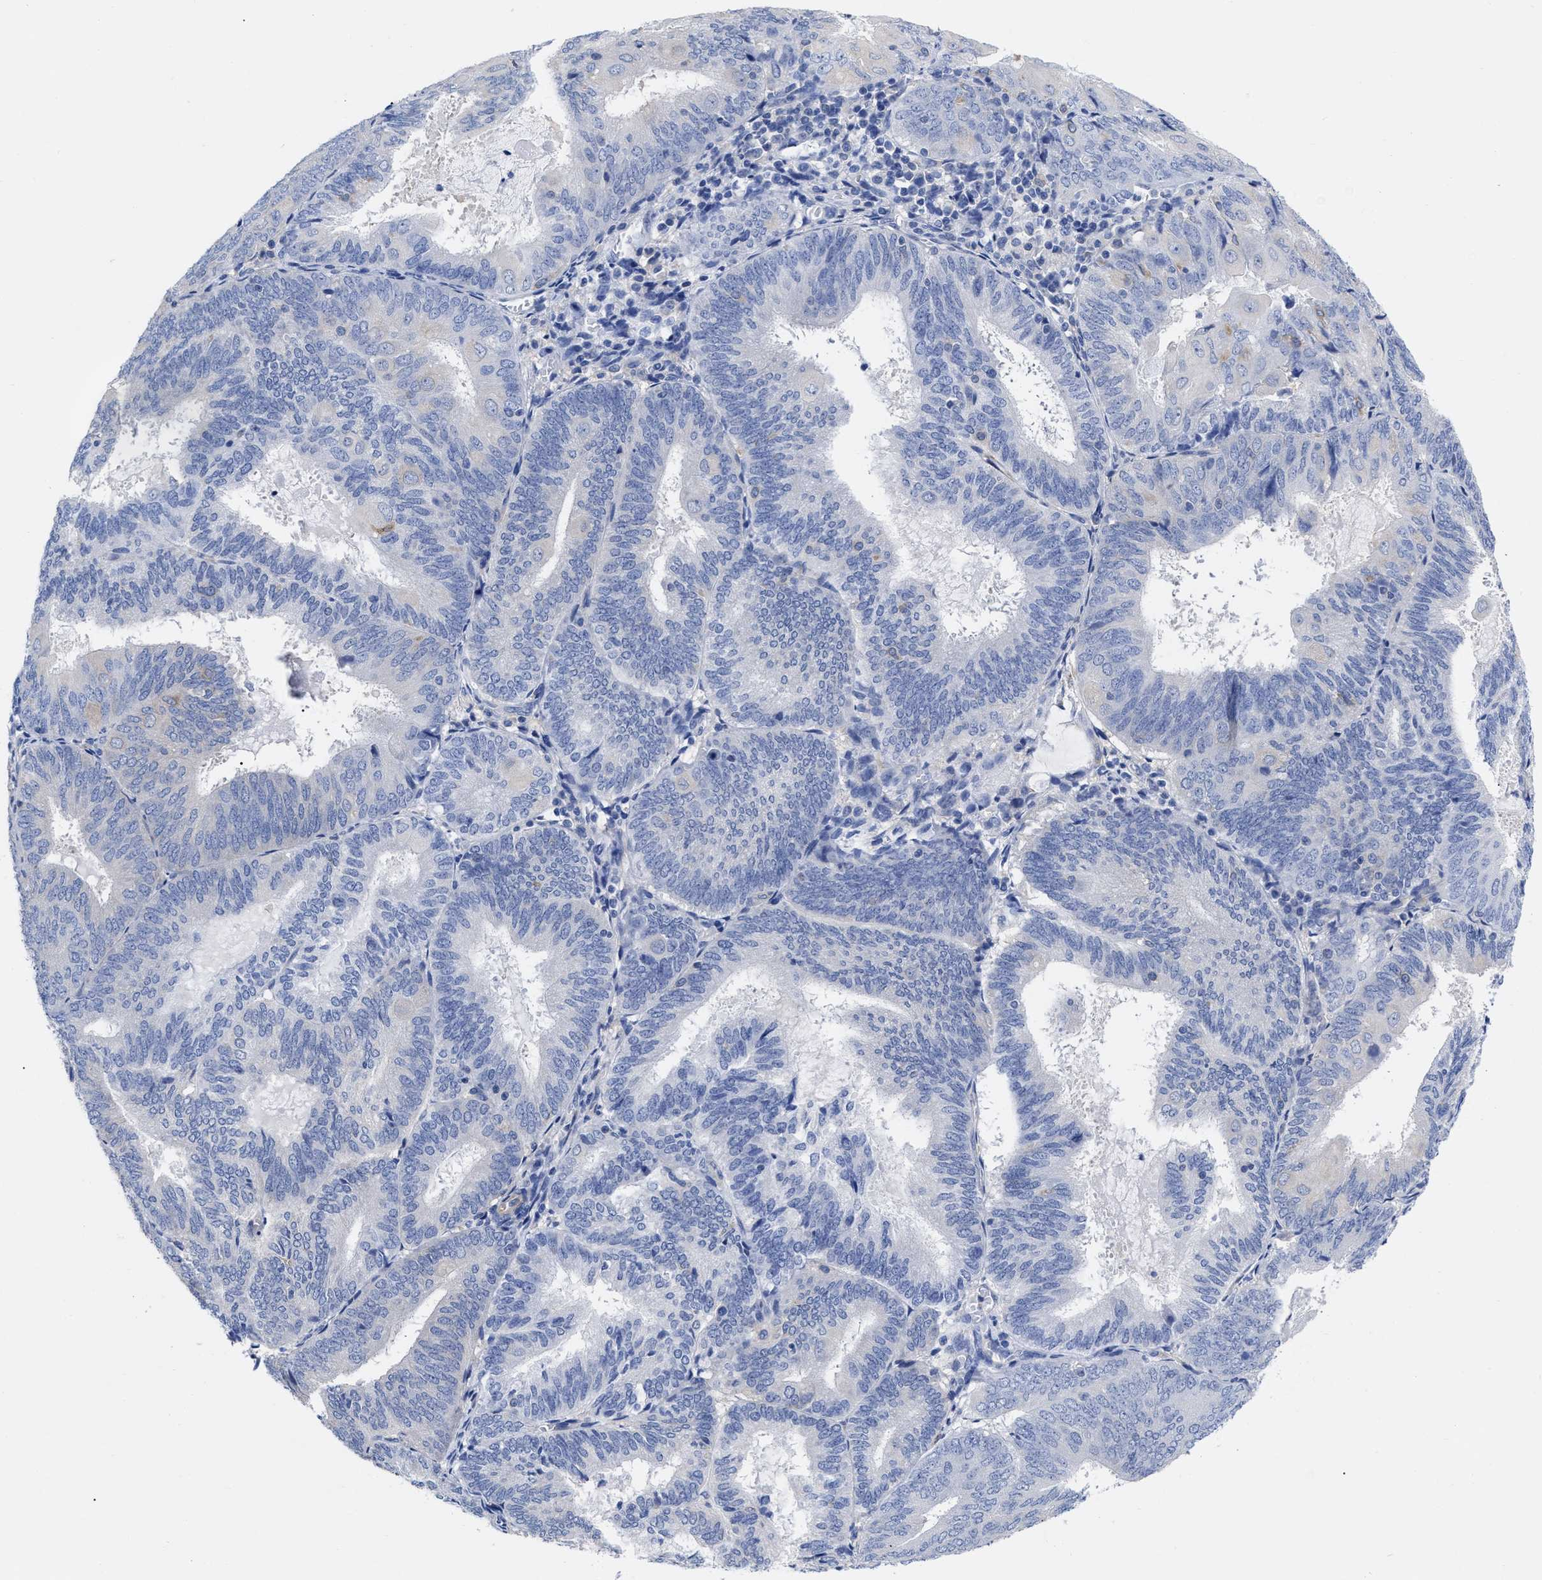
{"staining": {"intensity": "negative", "quantity": "none", "location": "none"}, "tissue": "endometrial cancer", "cell_type": "Tumor cells", "image_type": "cancer", "snomed": [{"axis": "morphology", "description": "Adenocarcinoma, NOS"}, {"axis": "topography", "description": "Endometrium"}], "caption": "Protein analysis of endometrial cancer exhibits no significant positivity in tumor cells.", "gene": "IRAG2", "patient": {"sex": "female", "age": 81}}